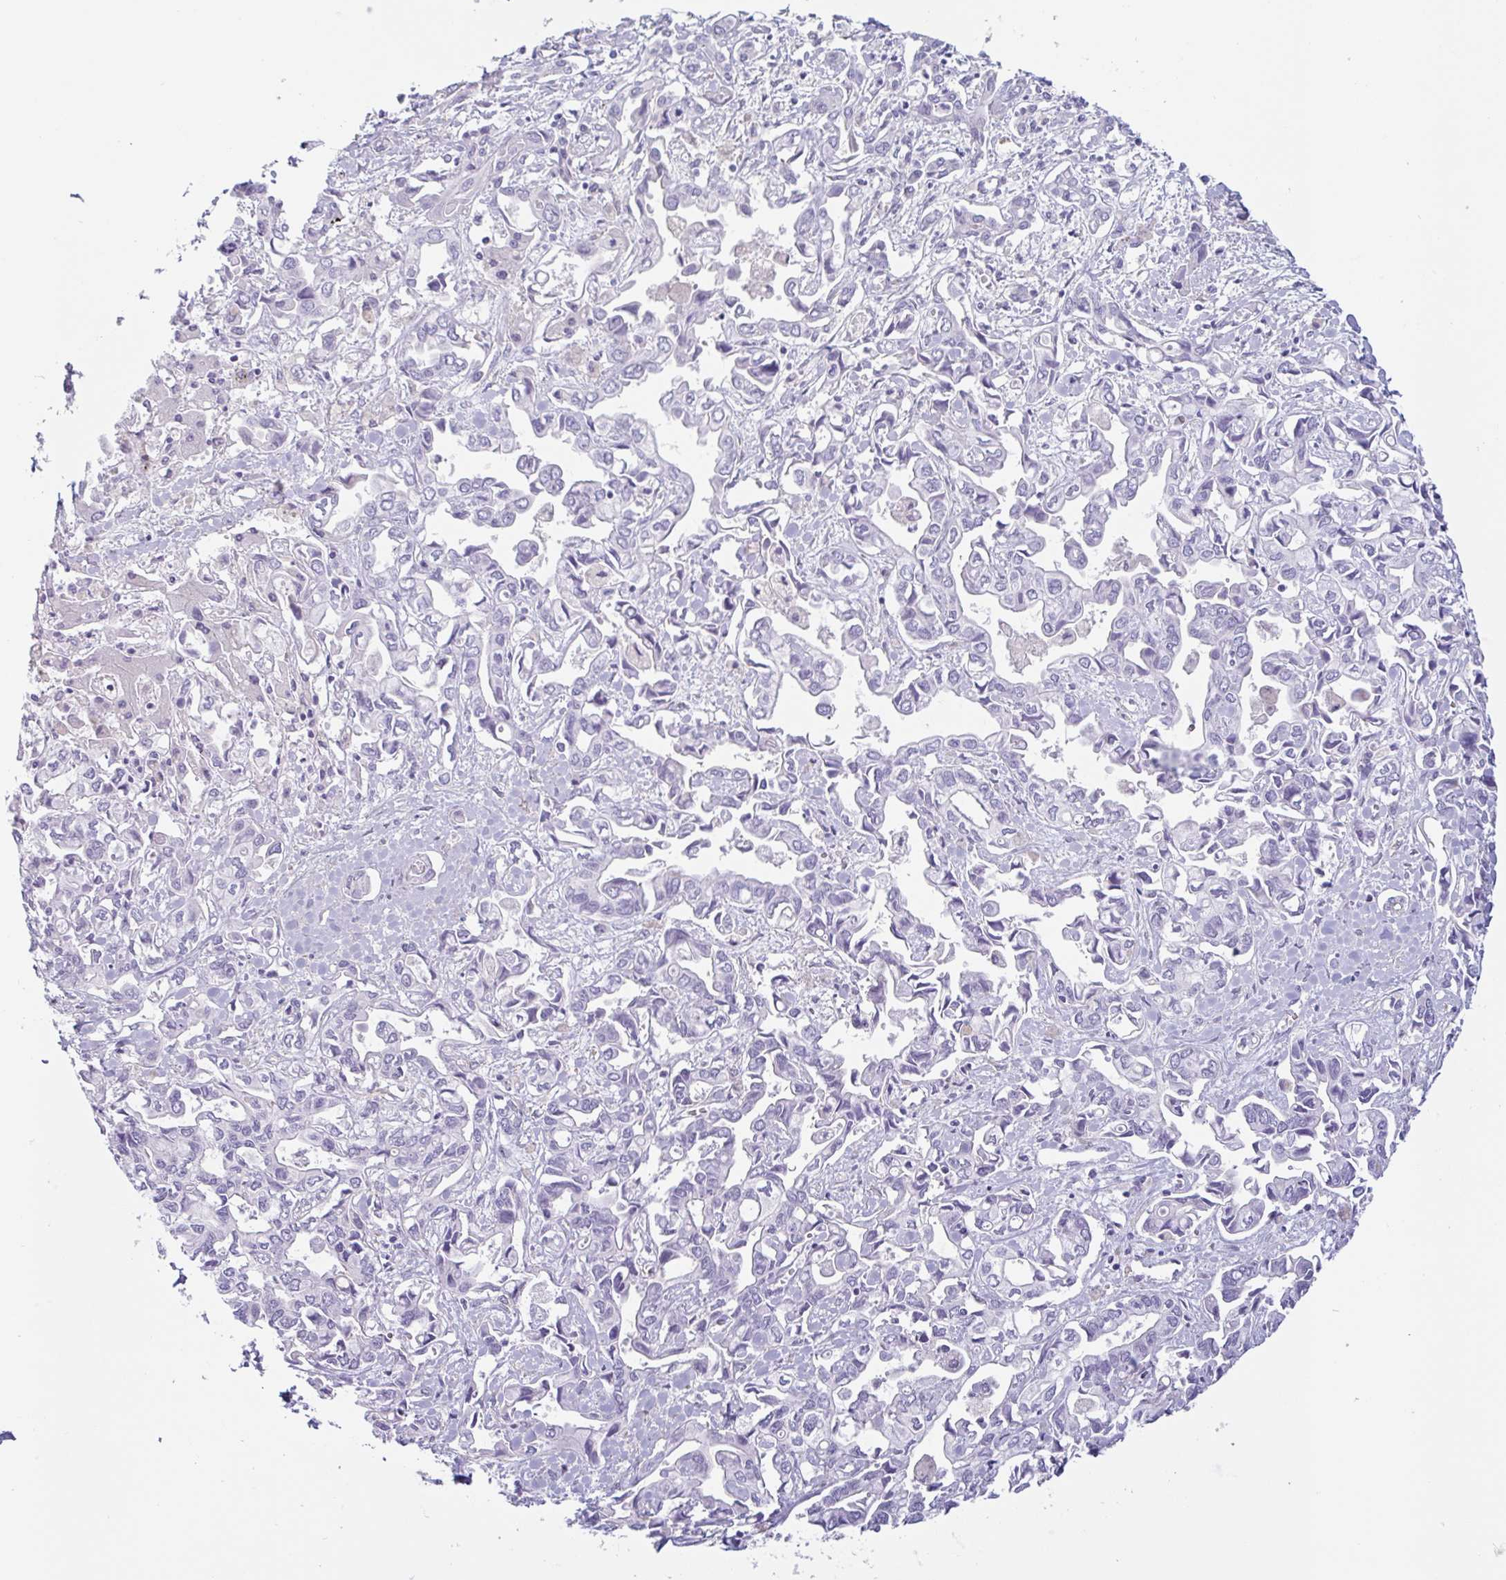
{"staining": {"intensity": "negative", "quantity": "none", "location": "none"}, "tissue": "liver cancer", "cell_type": "Tumor cells", "image_type": "cancer", "snomed": [{"axis": "morphology", "description": "Cholangiocarcinoma"}, {"axis": "topography", "description": "Liver"}], "caption": "Histopathology image shows no significant protein positivity in tumor cells of liver cancer. (Stains: DAB (3,3'-diaminobenzidine) immunohistochemistry with hematoxylin counter stain, Microscopy: brightfield microscopy at high magnification).", "gene": "MYH10", "patient": {"sex": "female", "age": 64}}